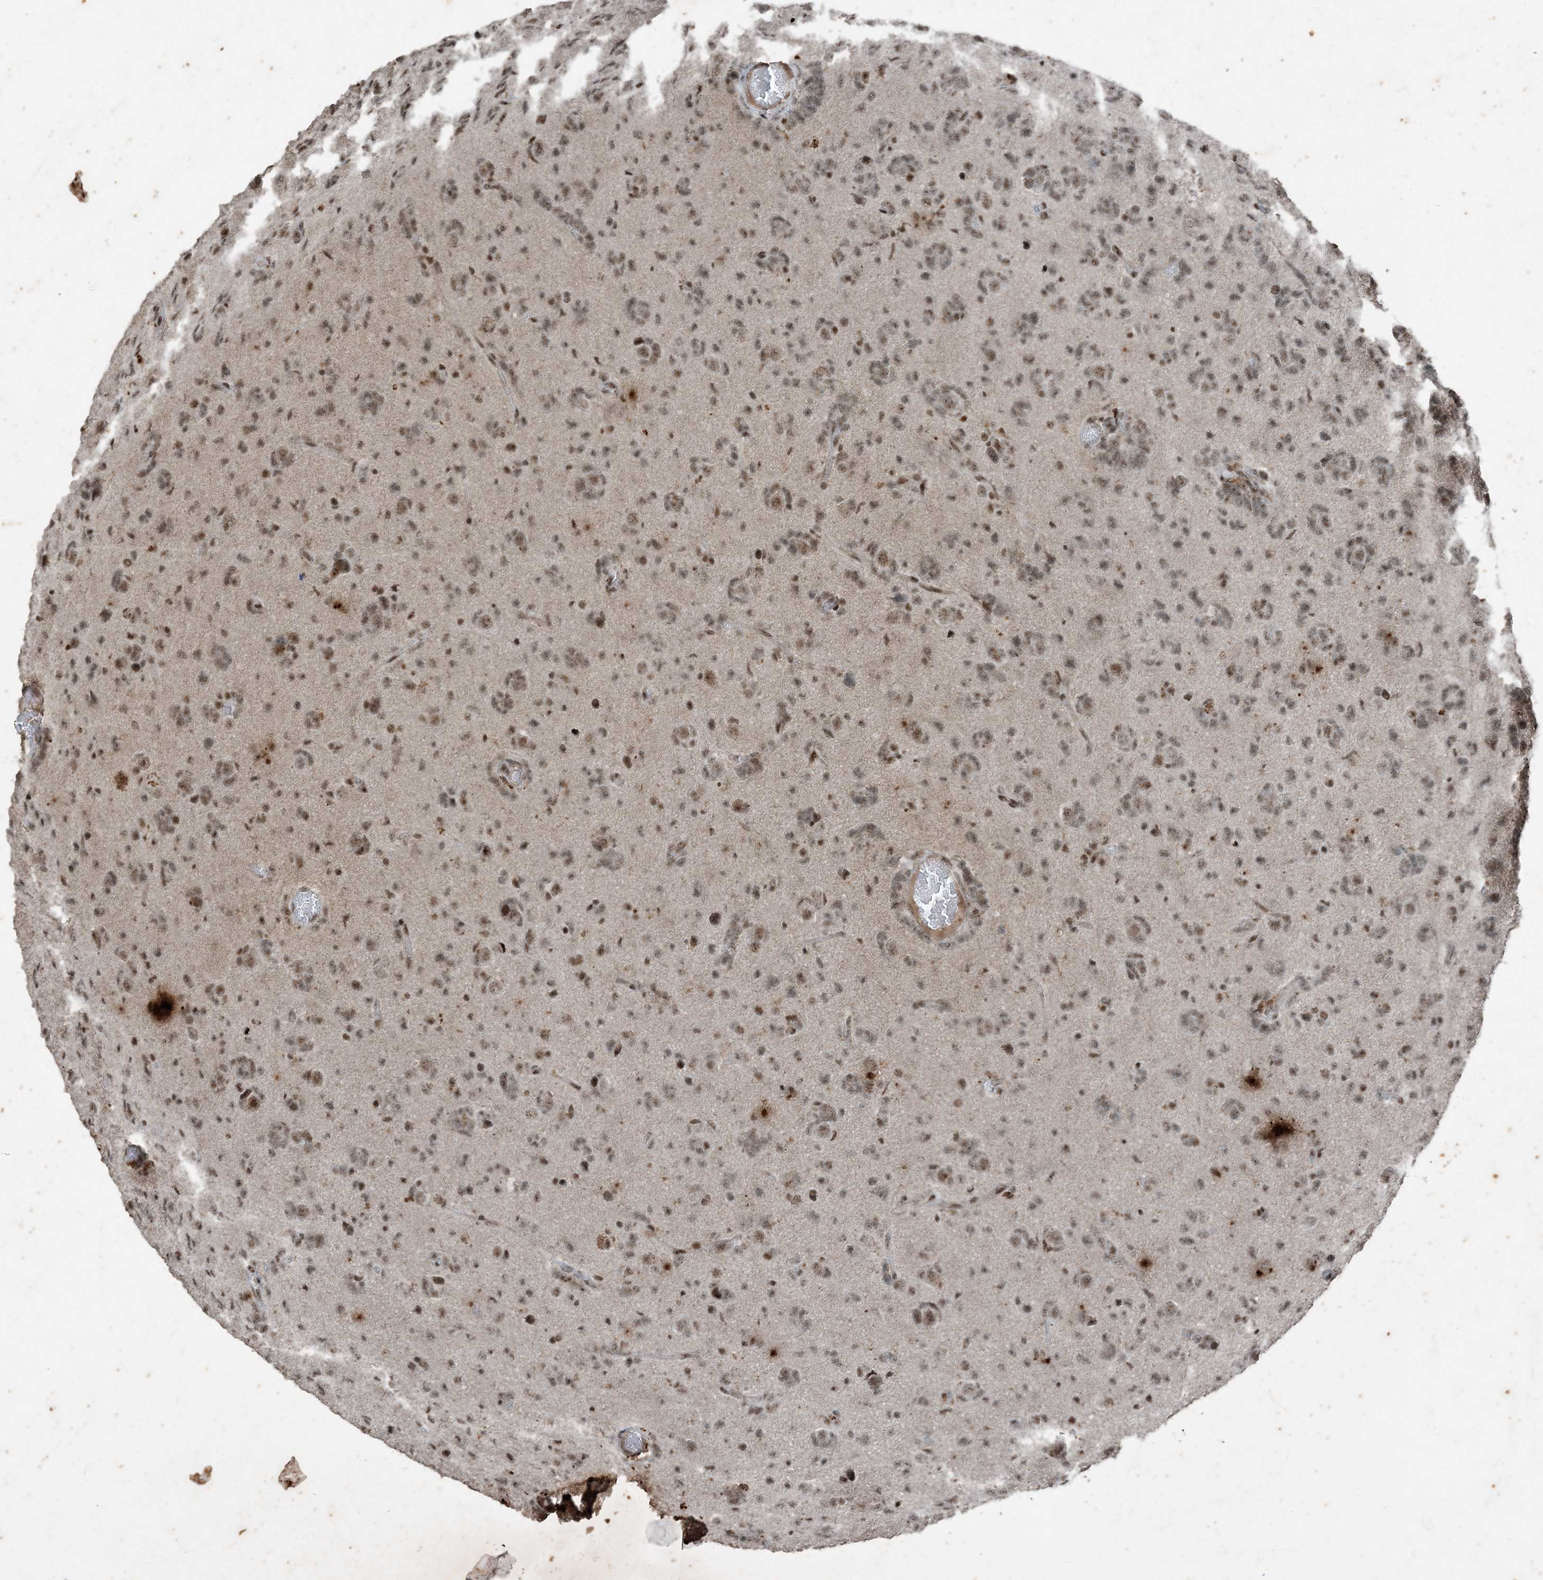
{"staining": {"intensity": "moderate", "quantity": ">75%", "location": "nuclear"}, "tissue": "glioma", "cell_type": "Tumor cells", "image_type": "cancer", "snomed": [{"axis": "morphology", "description": "Glioma, malignant, High grade"}, {"axis": "topography", "description": "Brain"}], "caption": "Protein staining shows moderate nuclear positivity in about >75% of tumor cells in malignant glioma (high-grade).", "gene": "TADA2B", "patient": {"sex": "female", "age": 59}}